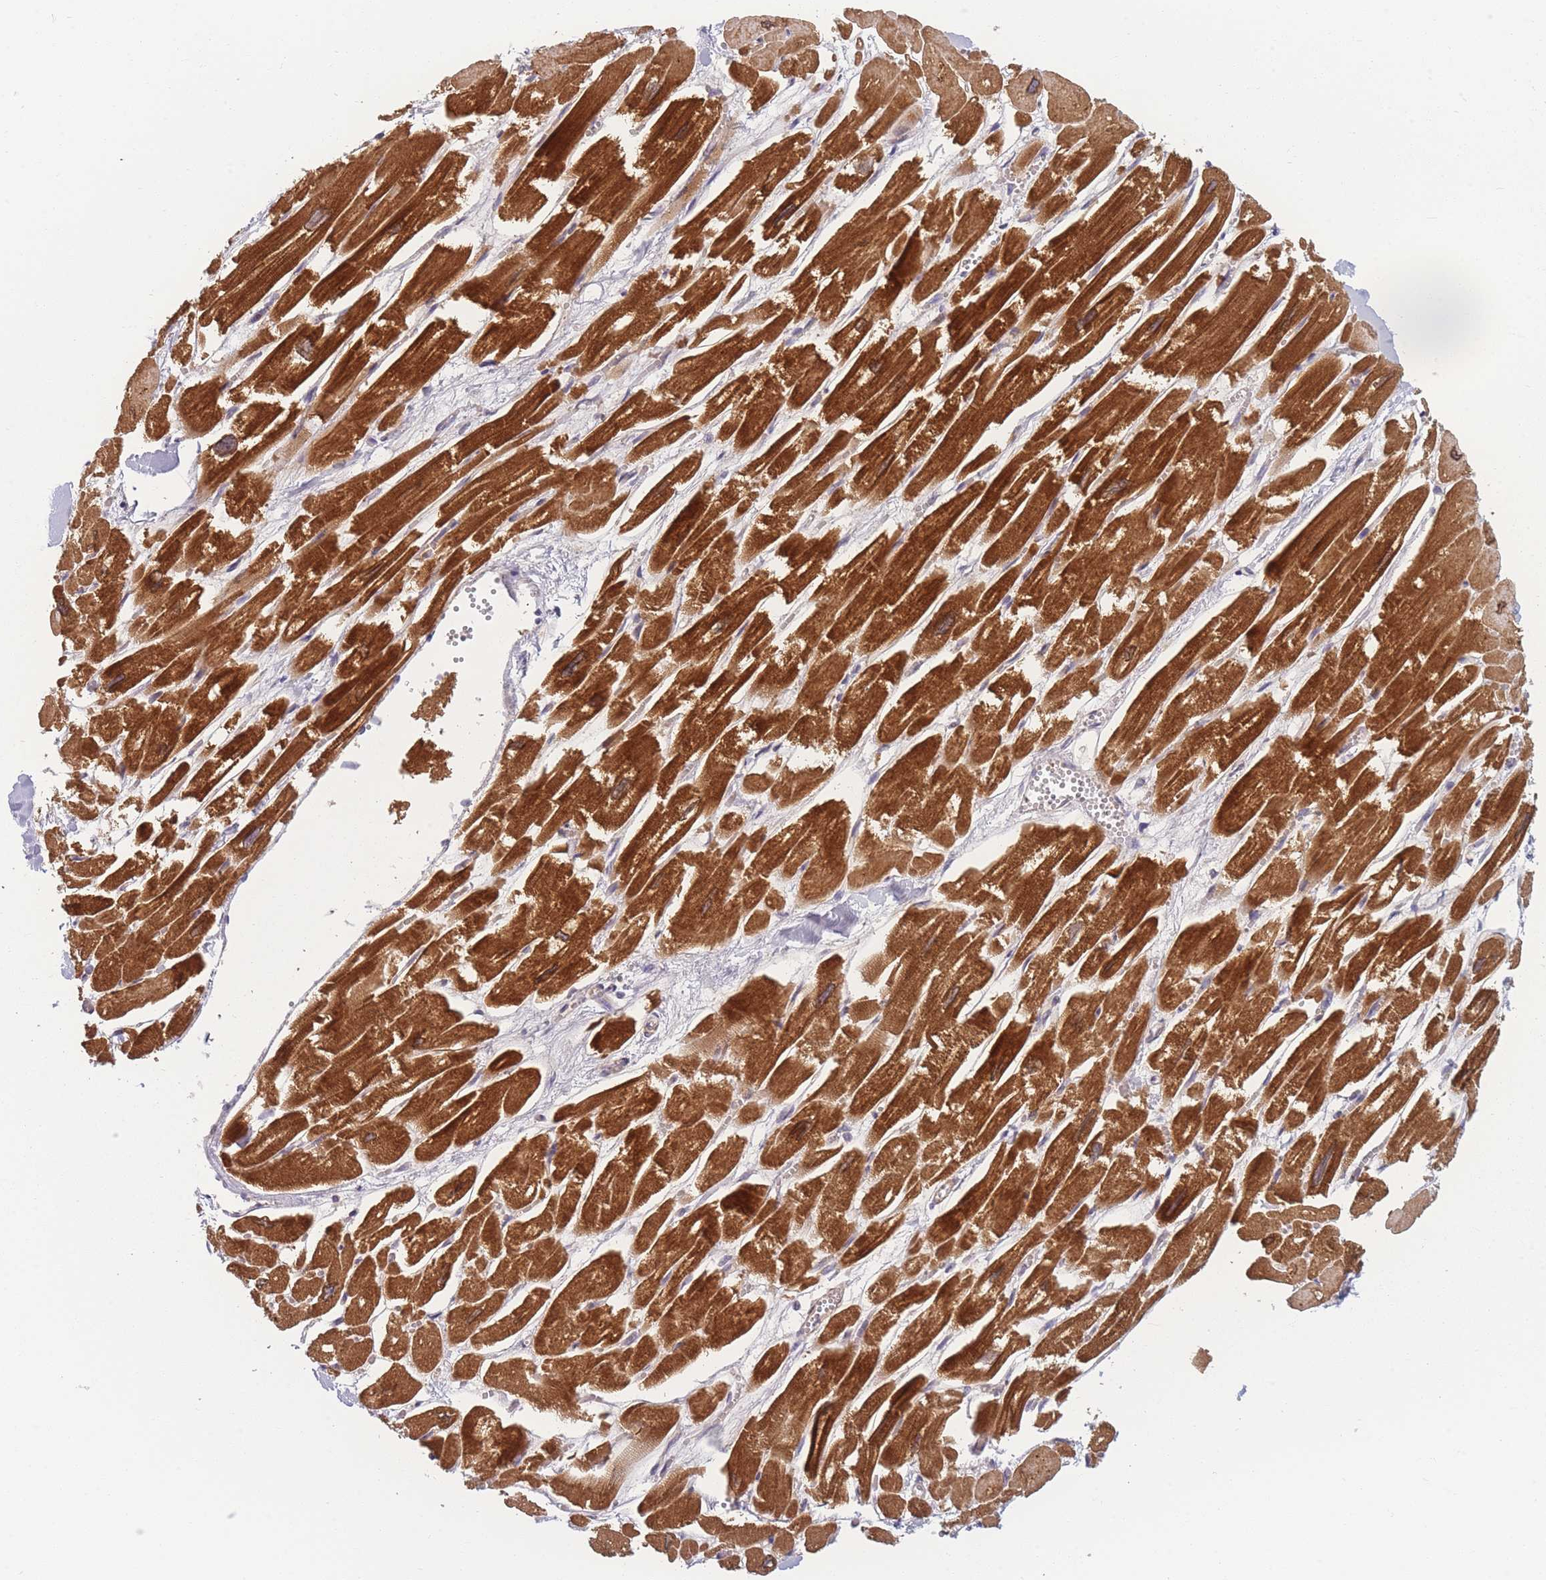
{"staining": {"intensity": "strong", "quantity": ">75%", "location": "cytoplasmic/membranous"}, "tissue": "heart muscle", "cell_type": "Cardiomyocytes", "image_type": "normal", "snomed": [{"axis": "morphology", "description": "Normal tissue, NOS"}, {"axis": "topography", "description": "Heart"}], "caption": "Immunohistochemistry micrograph of normal human heart muscle stained for a protein (brown), which demonstrates high levels of strong cytoplasmic/membranous staining in approximately >75% of cardiomyocytes.", "gene": "FAM153A", "patient": {"sex": "male", "age": 54}}